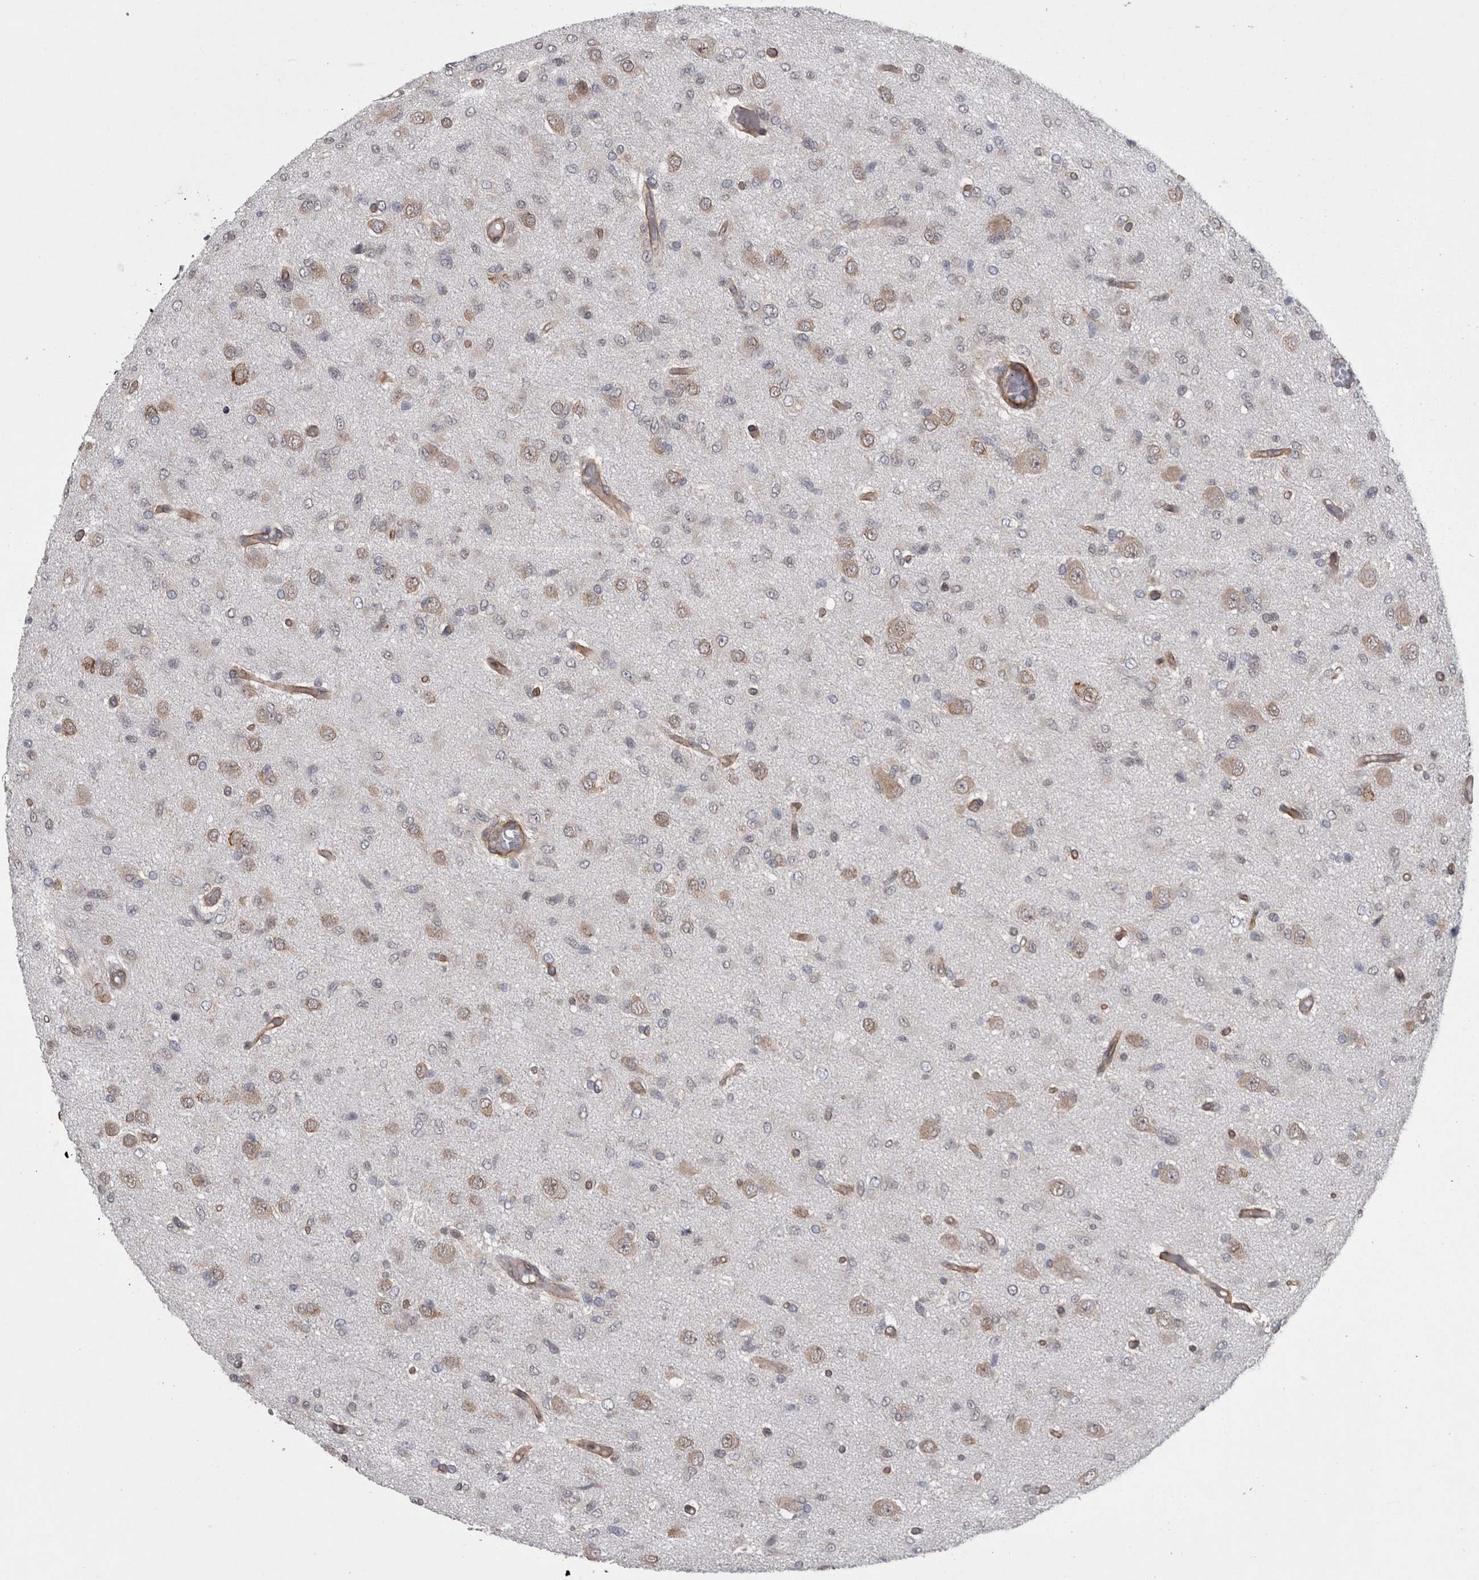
{"staining": {"intensity": "weak", "quantity": "25%-75%", "location": "cytoplasmic/membranous"}, "tissue": "glioma", "cell_type": "Tumor cells", "image_type": "cancer", "snomed": [{"axis": "morphology", "description": "Glioma, malignant, High grade"}, {"axis": "topography", "description": "Brain"}], "caption": "Glioma stained with immunohistochemistry exhibits weak cytoplasmic/membranous staining in approximately 25%-75% of tumor cells. The protein of interest is stained brown, and the nuclei are stained in blue (DAB IHC with brightfield microscopy, high magnification).", "gene": "DDX6", "patient": {"sex": "female", "age": 59}}